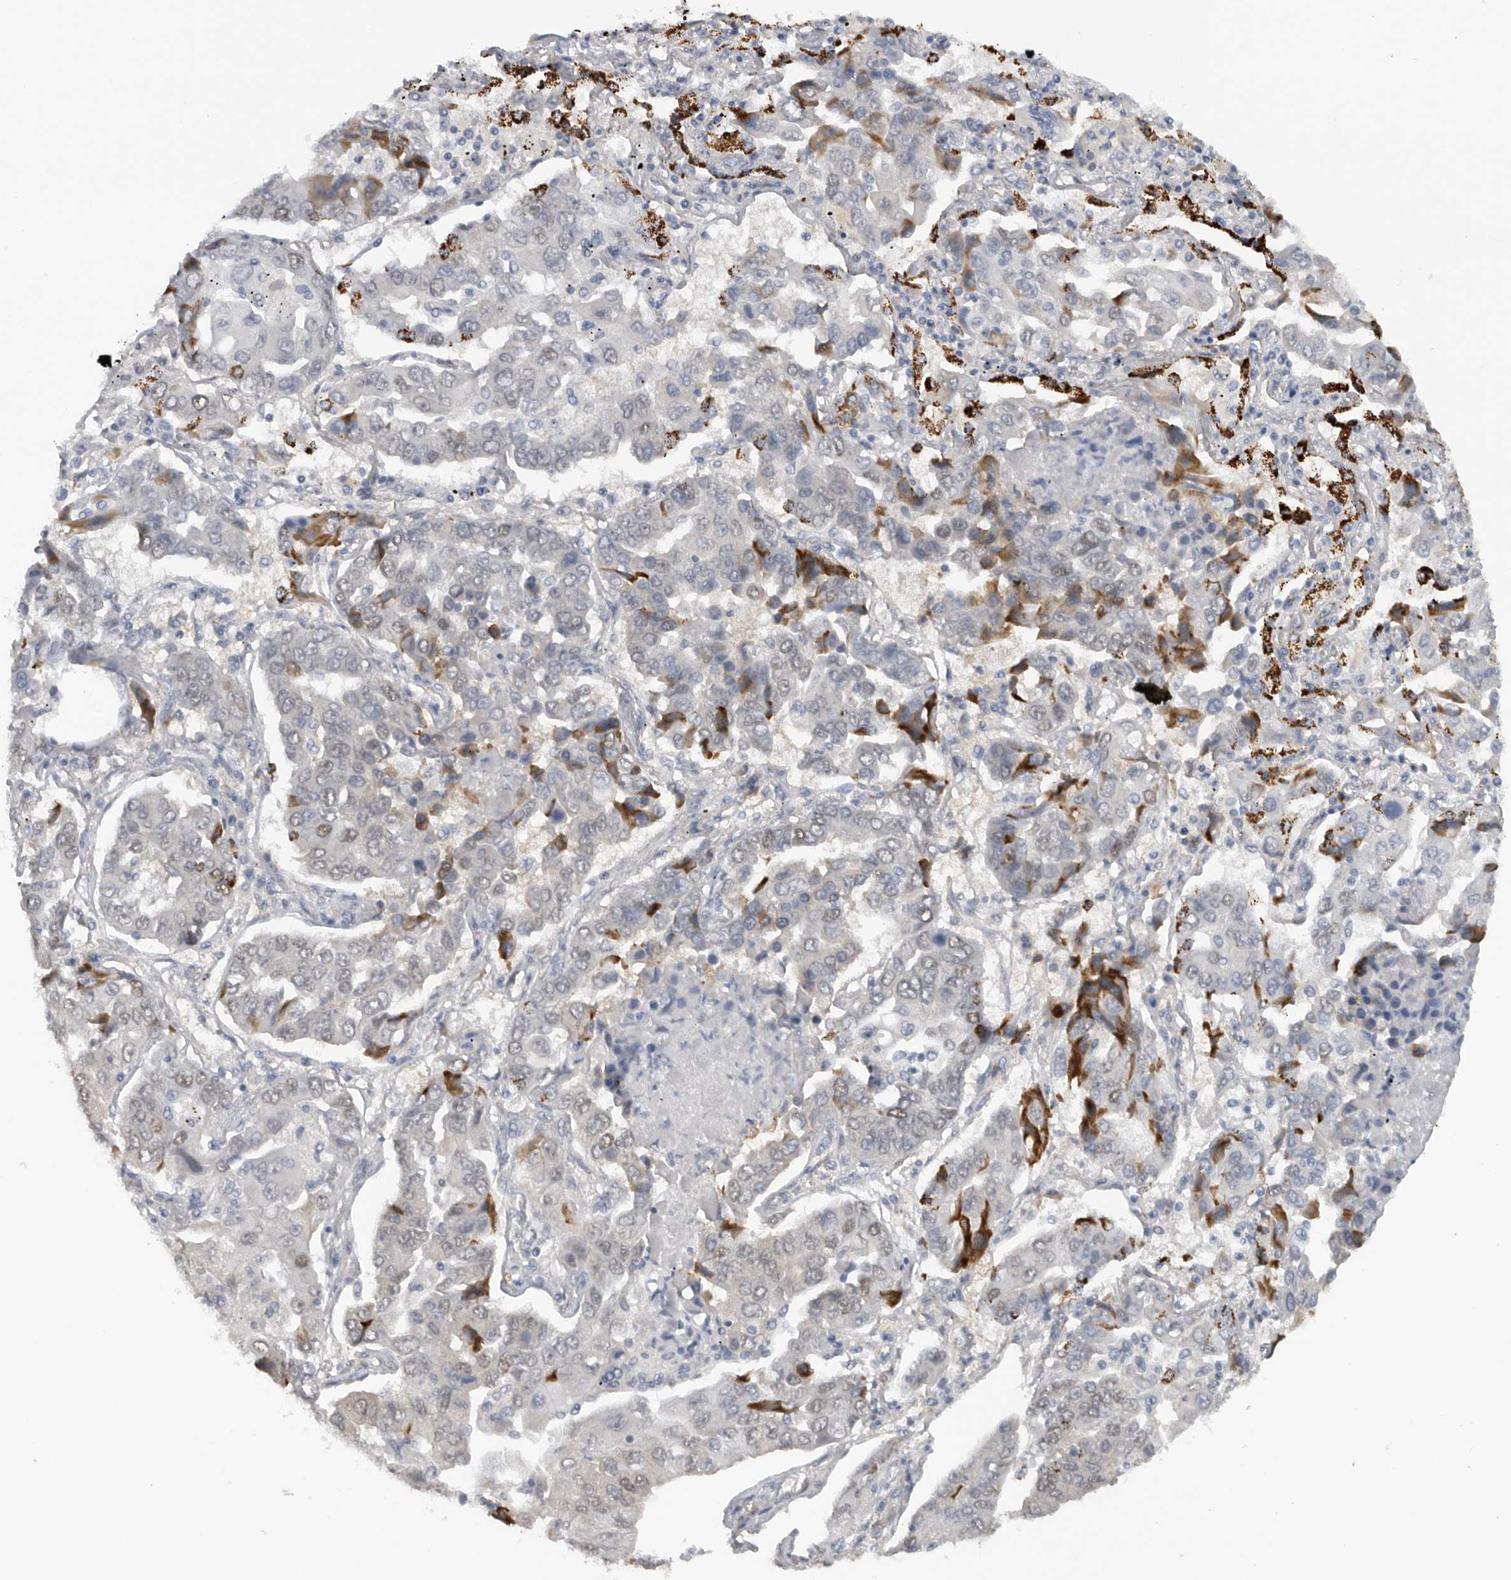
{"staining": {"intensity": "moderate", "quantity": "<25%", "location": "cytoplasmic/membranous"}, "tissue": "lung cancer", "cell_type": "Tumor cells", "image_type": "cancer", "snomed": [{"axis": "morphology", "description": "Adenocarcinoma, NOS"}, {"axis": "topography", "description": "Lung"}], "caption": "Human lung cancer stained with a protein marker exhibits moderate staining in tumor cells.", "gene": "DYRK2", "patient": {"sex": "female", "age": 65}}